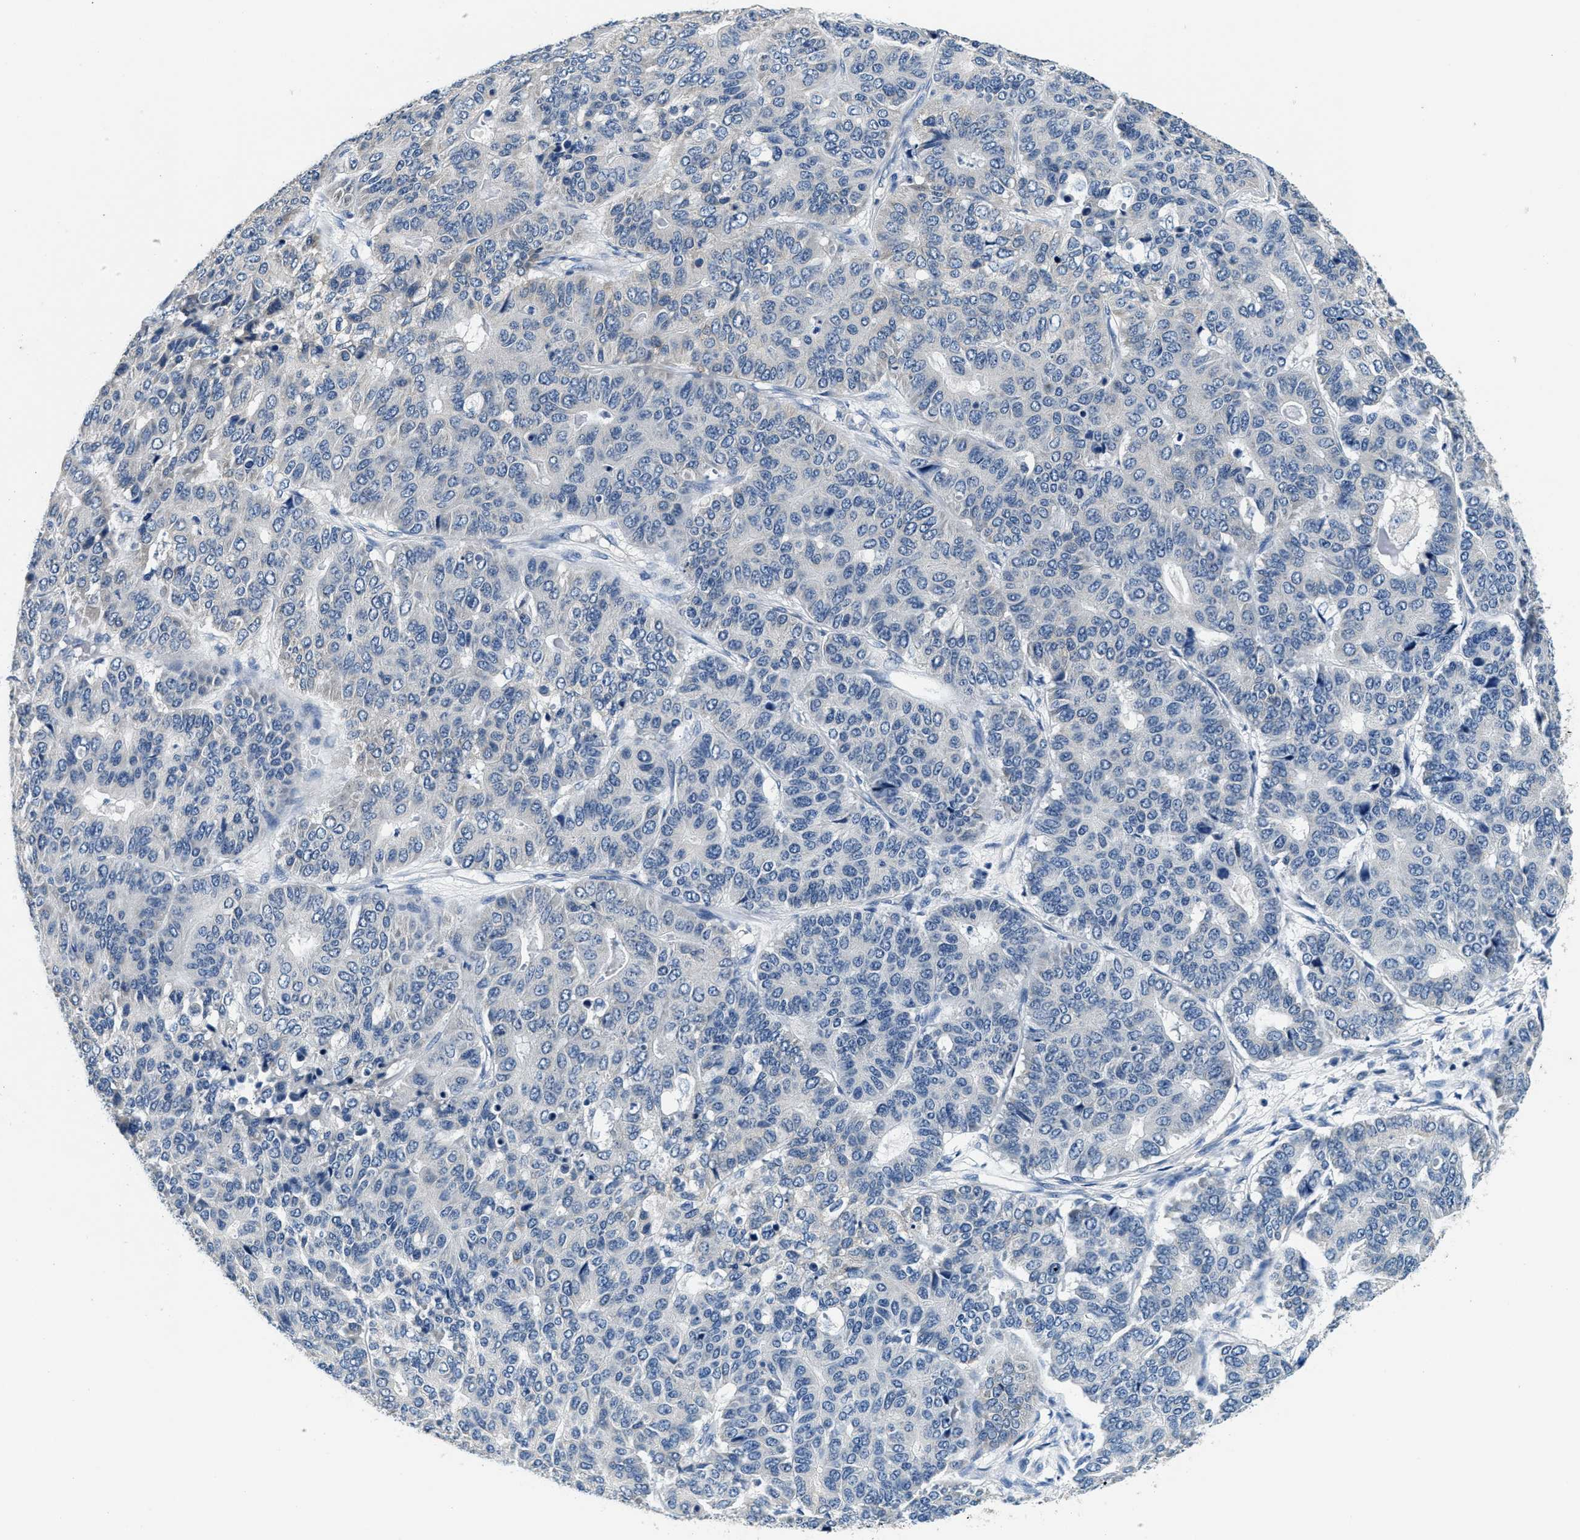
{"staining": {"intensity": "negative", "quantity": "none", "location": "none"}, "tissue": "pancreatic cancer", "cell_type": "Tumor cells", "image_type": "cancer", "snomed": [{"axis": "morphology", "description": "Adenocarcinoma, NOS"}, {"axis": "topography", "description": "Pancreas"}], "caption": "Immunohistochemistry histopathology image of neoplastic tissue: pancreatic adenocarcinoma stained with DAB (3,3'-diaminobenzidine) demonstrates no significant protein positivity in tumor cells. (Stains: DAB immunohistochemistry (IHC) with hematoxylin counter stain, Microscopy: brightfield microscopy at high magnification).", "gene": "ALDH3A2", "patient": {"sex": "male", "age": 50}}